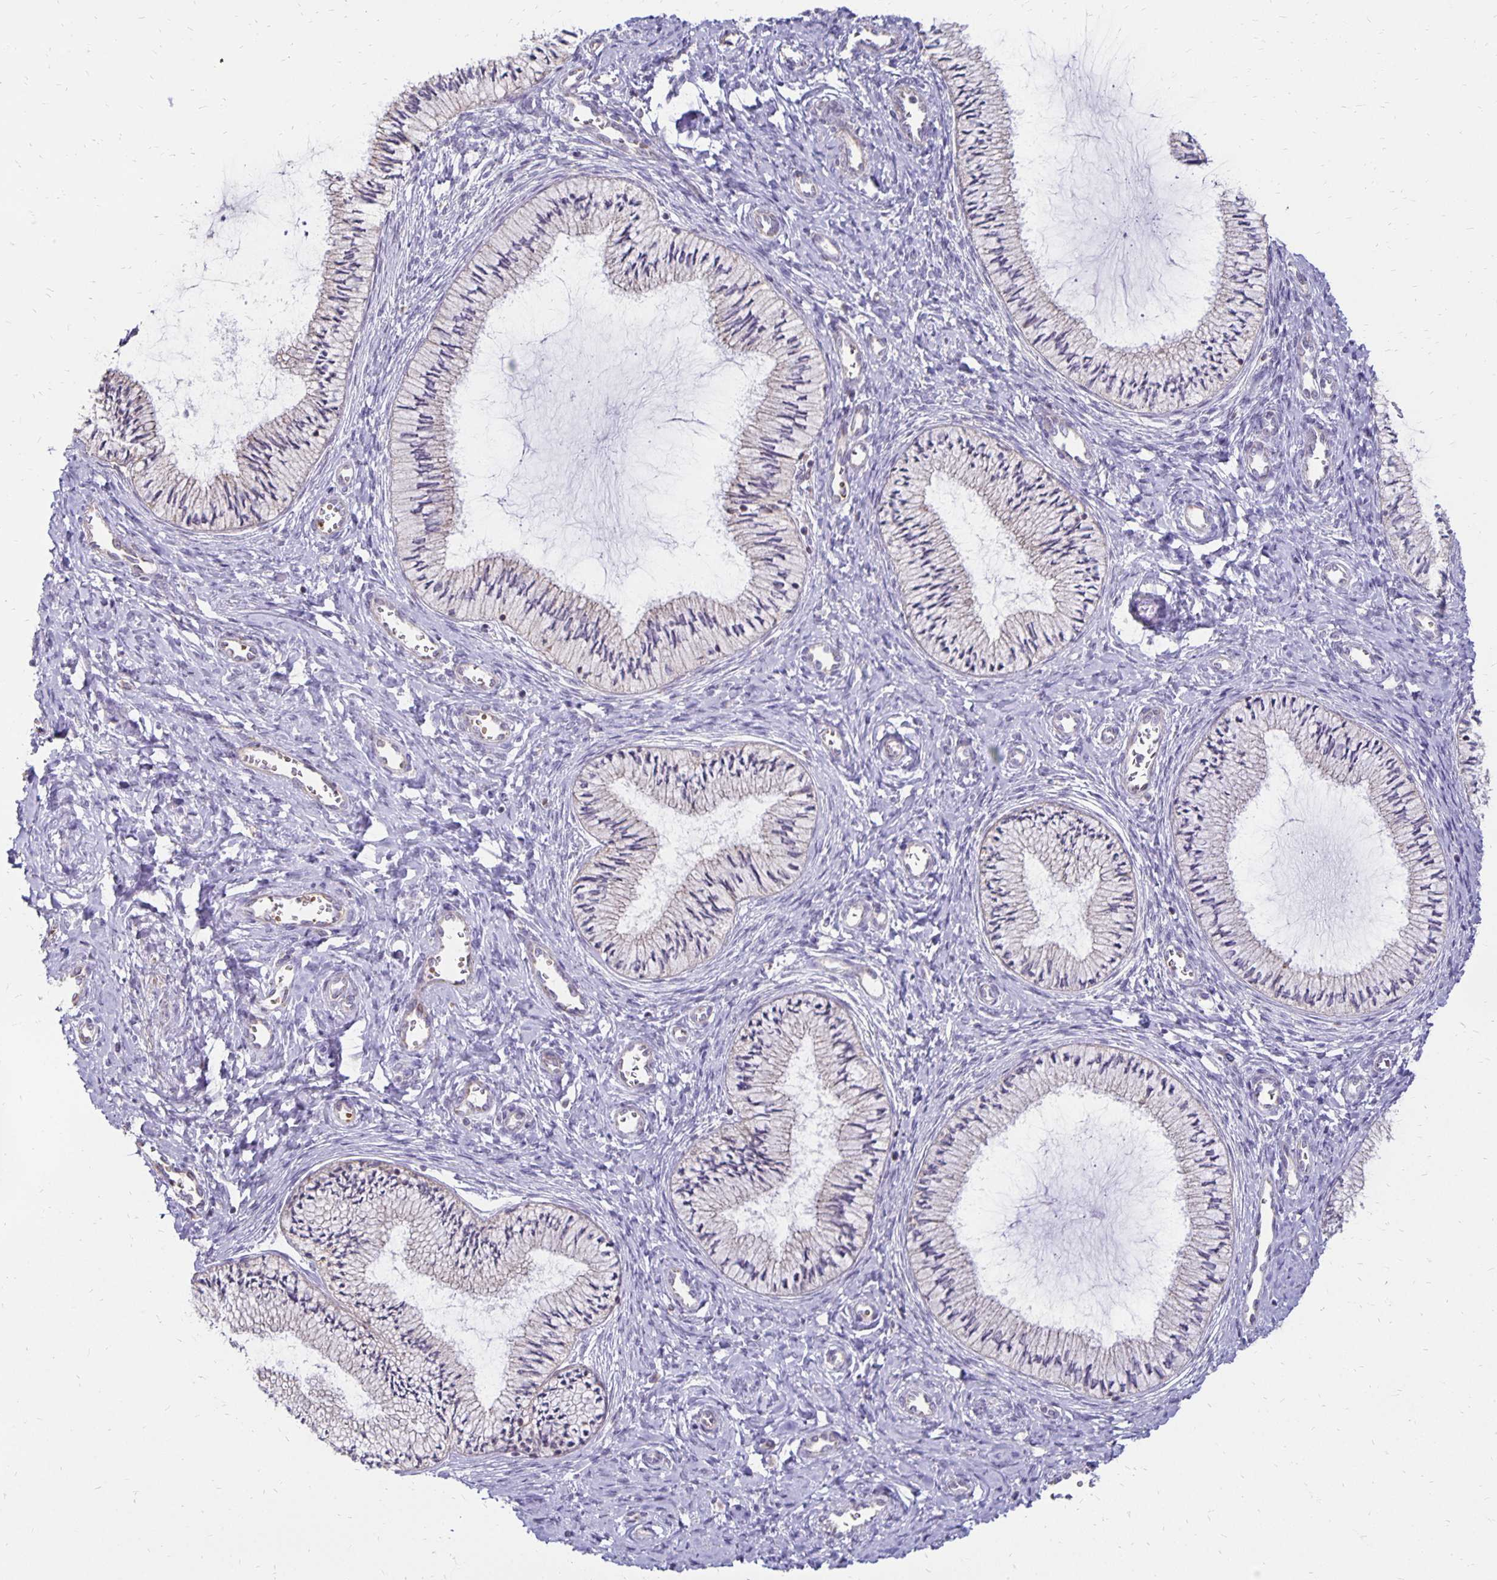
{"staining": {"intensity": "weak", "quantity": "25%-75%", "location": "cytoplasmic/membranous"}, "tissue": "cervix", "cell_type": "Glandular cells", "image_type": "normal", "snomed": [{"axis": "morphology", "description": "Normal tissue, NOS"}, {"axis": "topography", "description": "Cervix"}], "caption": "Immunohistochemistry (DAB) staining of benign cervix reveals weak cytoplasmic/membranous protein positivity in about 25%-75% of glandular cells.", "gene": "FN3K", "patient": {"sex": "female", "age": 24}}